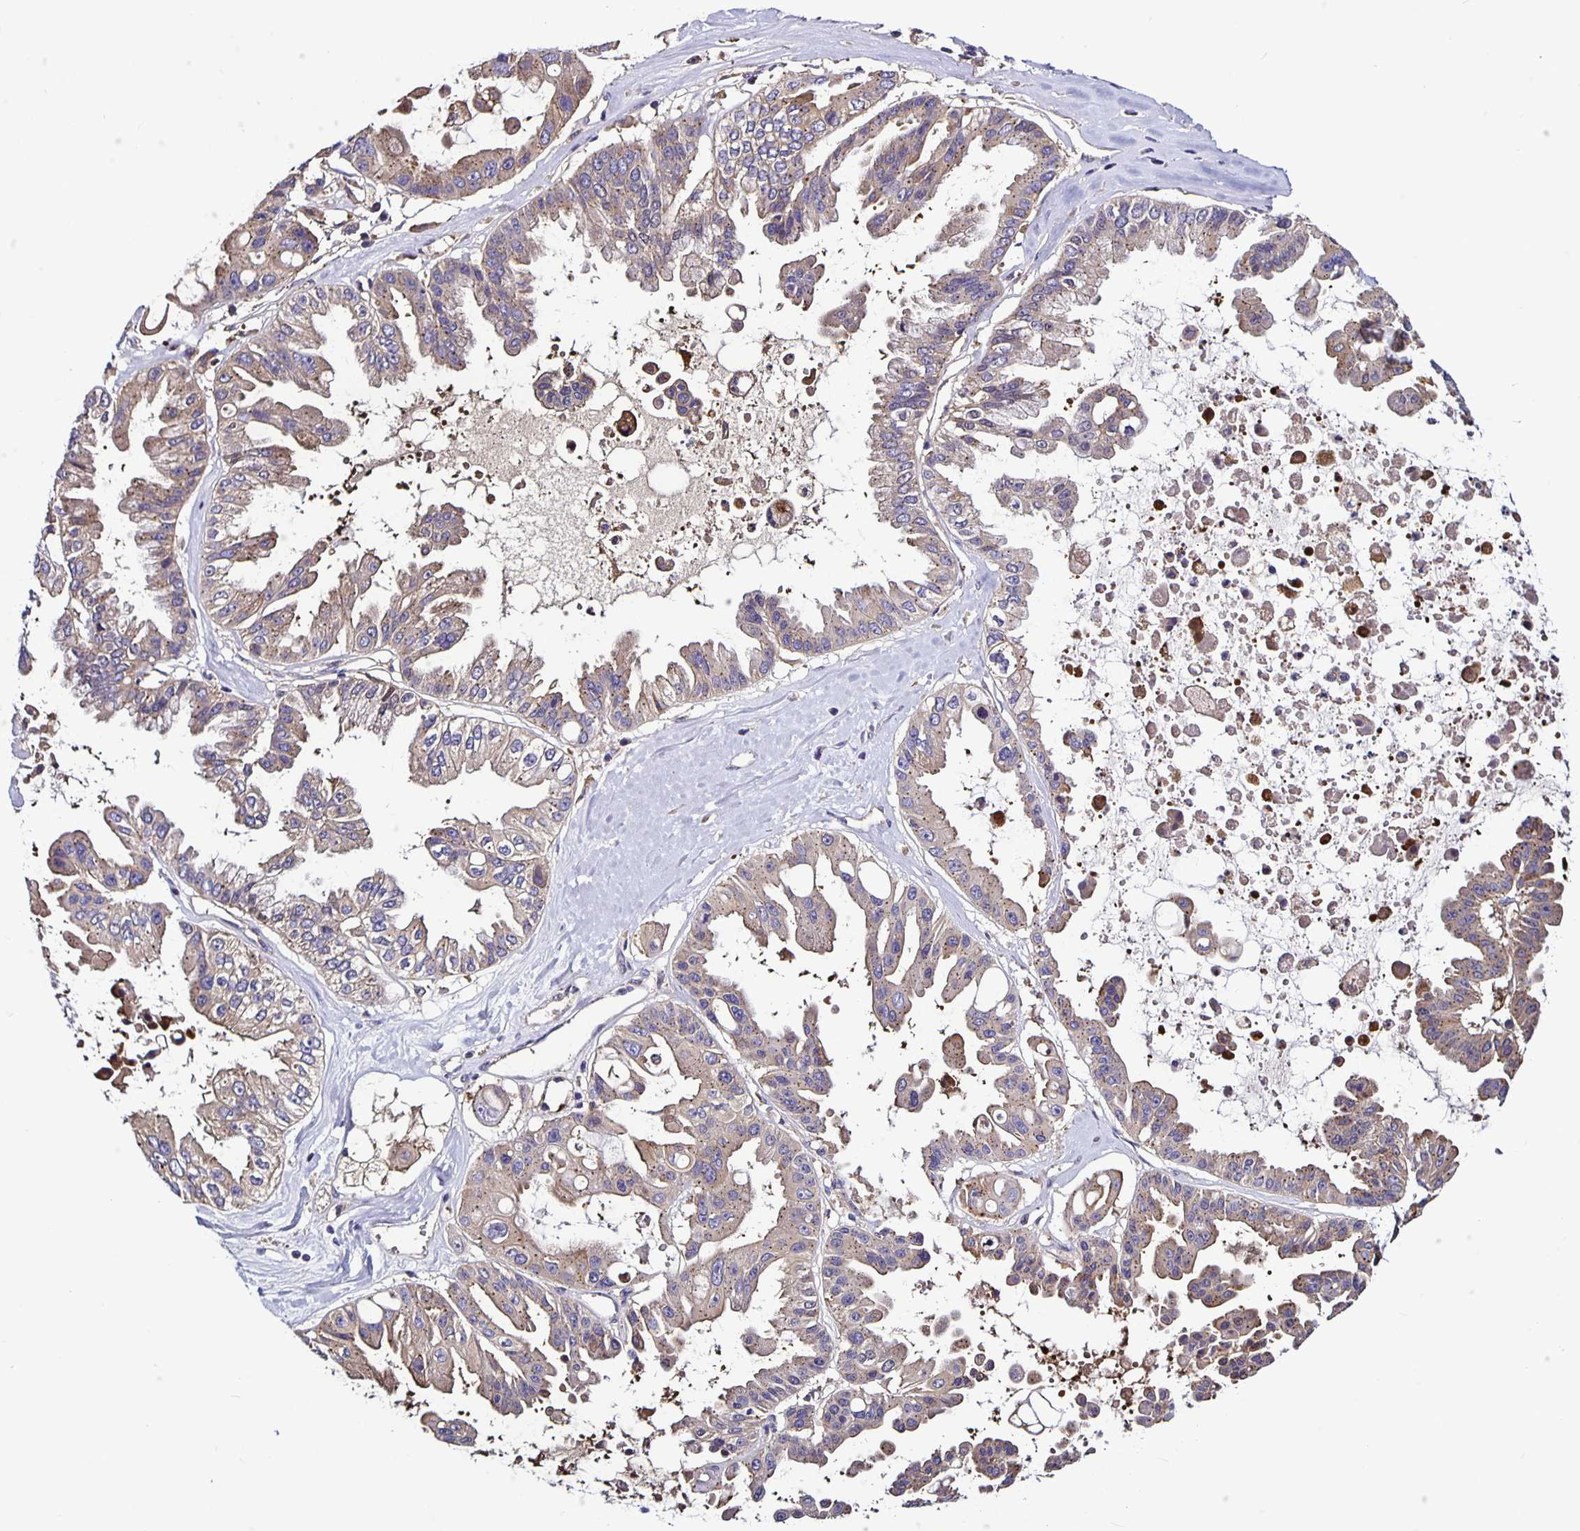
{"staining": {"intensity": "weak", "quantity": "25%-75%", "location": "cytoplasmic/membranous"}, "tissue": "ovarian cancer", "cell_type": "Tumor cells", "image_type": "cancer", "snomed": [{"axis": "morphology", "description": "Cystadenocarcinoma, serous, NOS"}, {"axis": "topography", "description": "Ovary"}], "caption": "The image shows a brown stain indicating the presence of a protein in the cytoplasmic/membranous of tumor cells in ovarian cancer (serous cystadenocarcinoma).", "gene": "SNX5", "patient": {"sex": "female", "age": 56}}